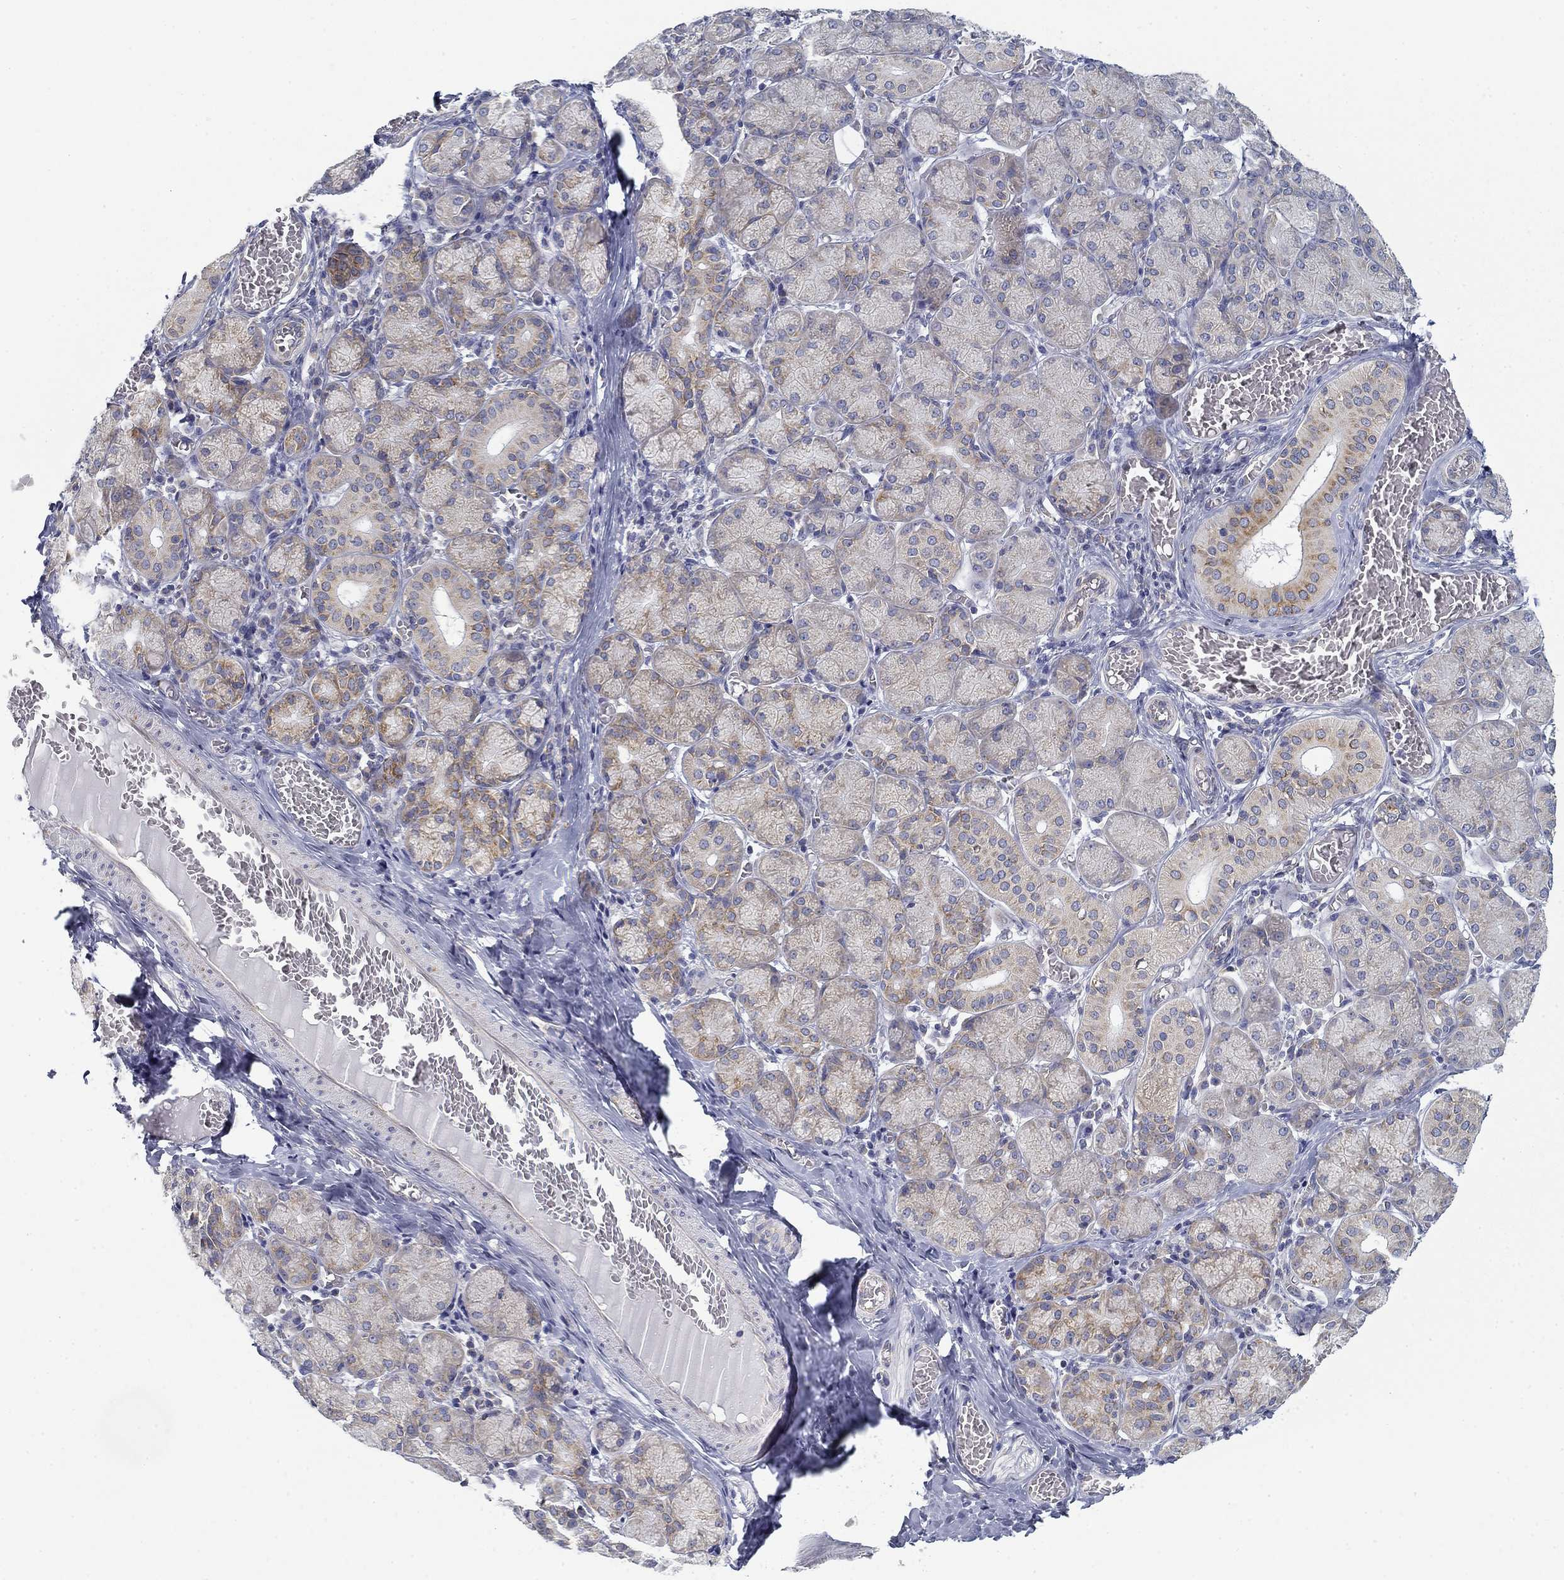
{"staining": {"intensity": "strong", "quantity": "<25%", "location": "cytoplasmic/membranous"}, "tissue": "salivary gland", "cell_type": "Glandular cells", "image_type": "normal", "snomed": [{"axis": "morphology", "description": "Normal tissue, NOS"}, {"axis": "topography", "description": "Salivary gland"}, {"axis": "topography", "description": "Peripheral nerve tissue"}], "caption": "An immunohistochemistry image of benign tissue is shown. Protein staining in brown labels strong cytoplasmic/membranous positivity in salivary gland within glandular cells. (IHC, brightfield microscopy, high magnification).", "gene": "FXR1", "patient": {"sex": "female", "age": 24}}